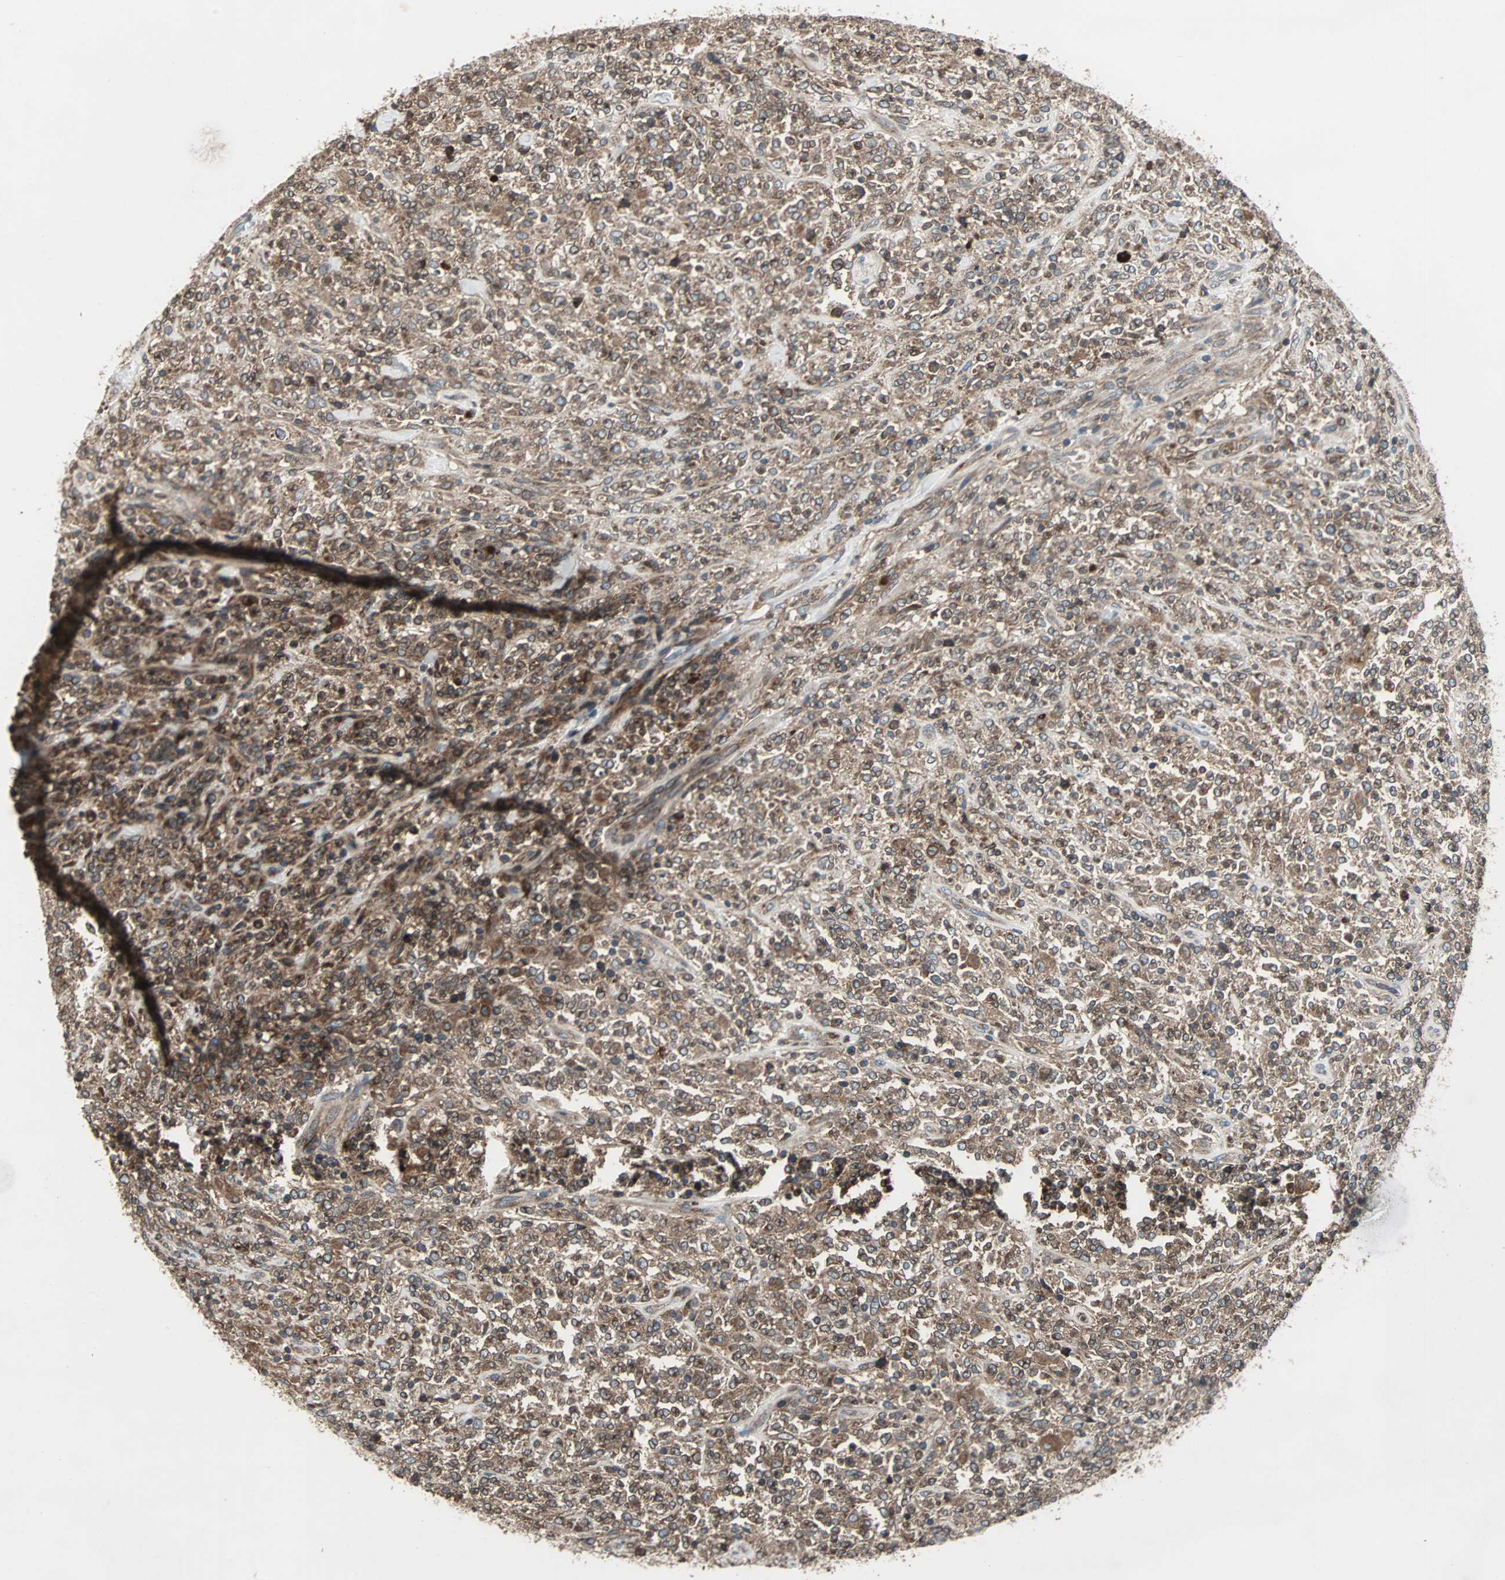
{"staining": {"intensity": "moderate", "quantity": ">75%", "location": "cytoplasmic/membranous"}, "tissue": "lymphoma", "cell_type": "Tumor cells", "image_type": "cancer", "snomed": [{"axis": "morphology", "description": "Malignant lymphoma, non-Hodgkin's type, High grade"}, {"axis": "topography", "description": "Soft tissue"}], "caption": "An image of lymphoma stained for a protein exhibits moderate cytoplasmic/membranous brown staining in tumor cells.", "gene": "RAB7A", "patient": {"sex": "male", "age": 18}}